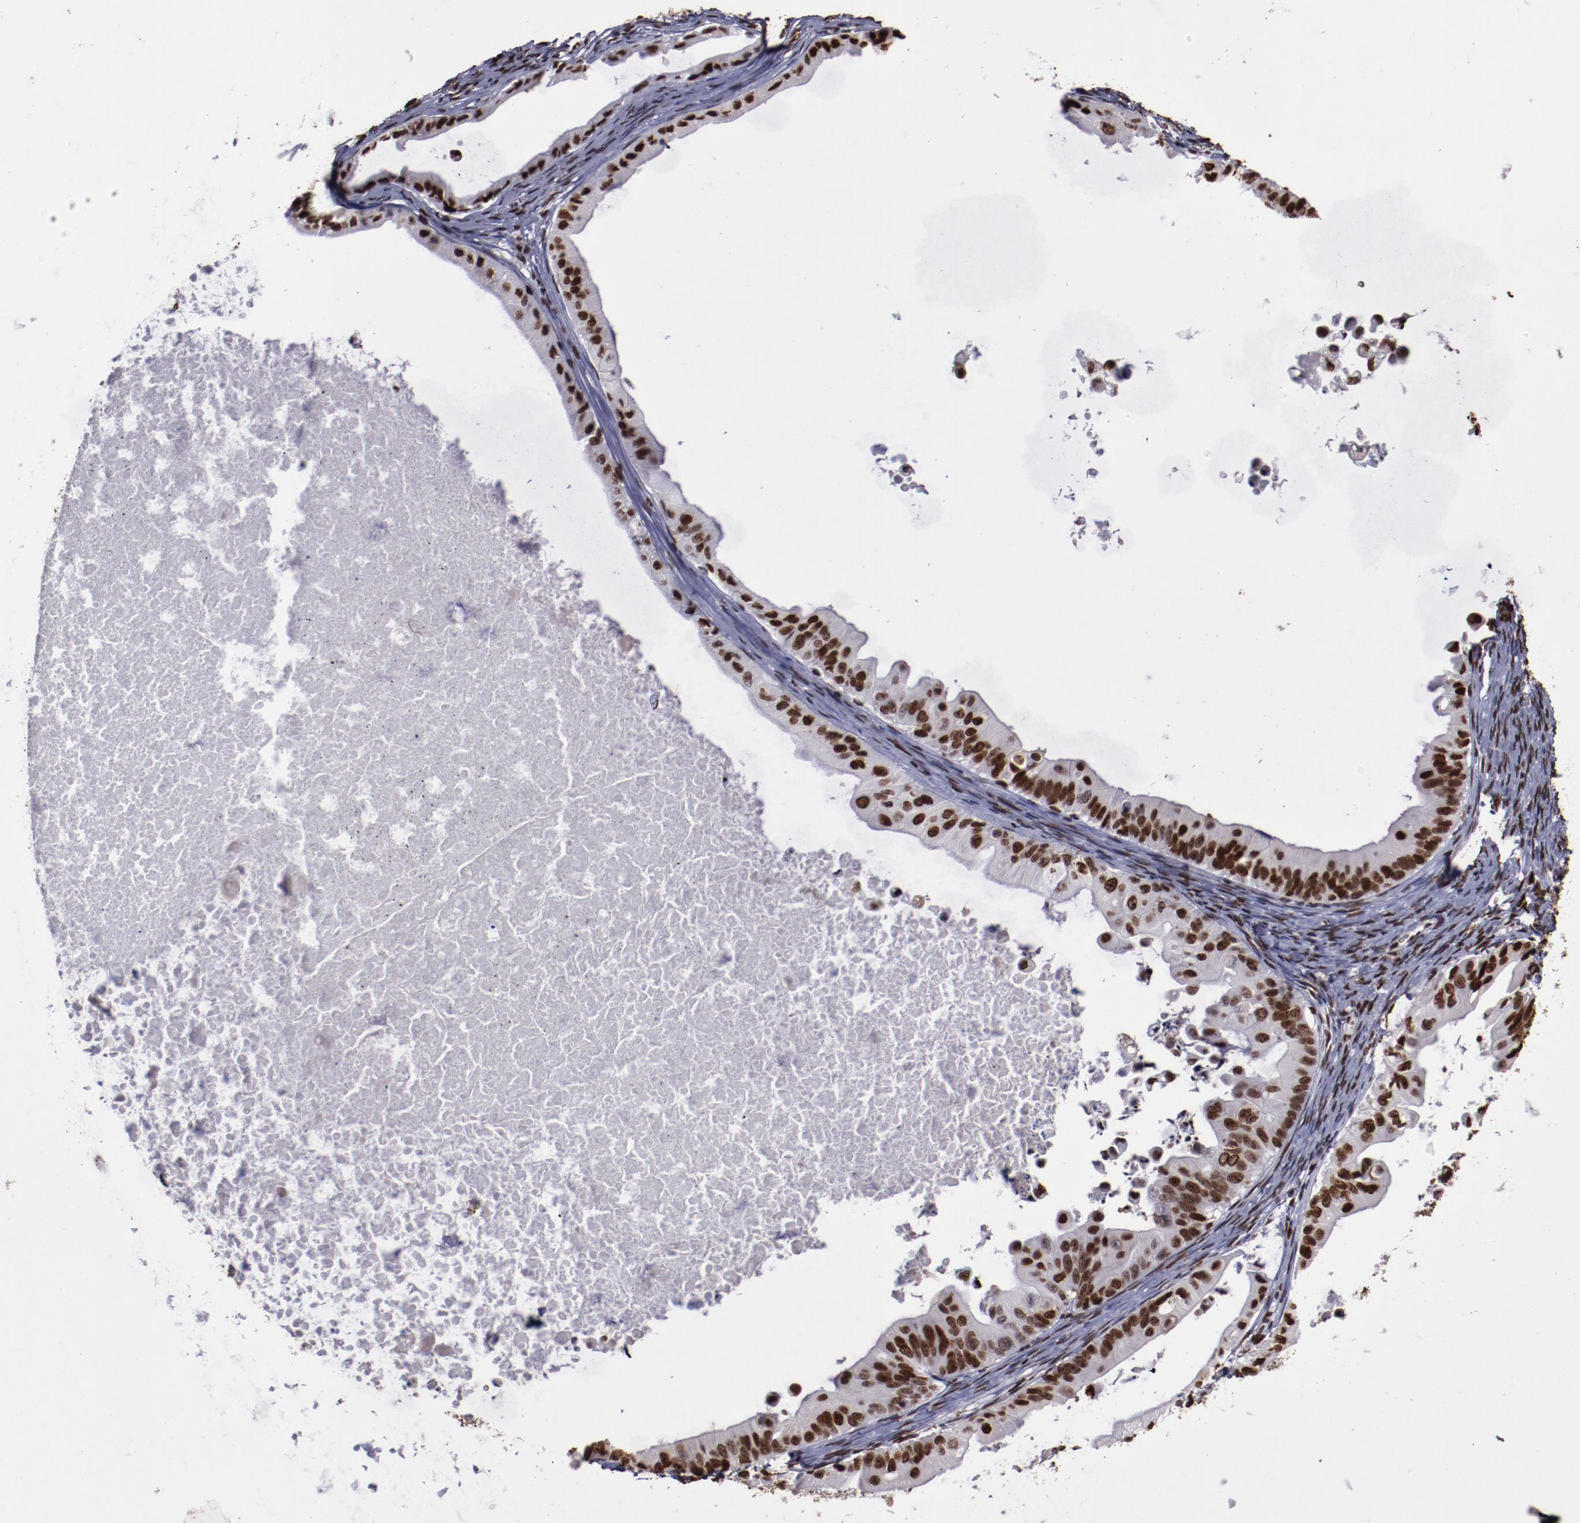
{"staining": {"intensity": "moderate", "quantity": ">75%", "location": "nuclear"}, "tissue": "ovarian cancer", "cell_type": "Tumor cells", "image_type": "cancer", "snomed": [{"axis": "morphology", "description": "Cystadenocarcinoma, mucinous, NOS"}, {"axis": "topography", "description": "Ovary"}], "caption": "Protein expression analysis of ovarian cancer (mucinous cystadenocarcinoma) shows moderate nuclear staining in approximately >75% of tumor cells.", "gene": "APEX1", "patient": {"sex": "female", "age": 37}}